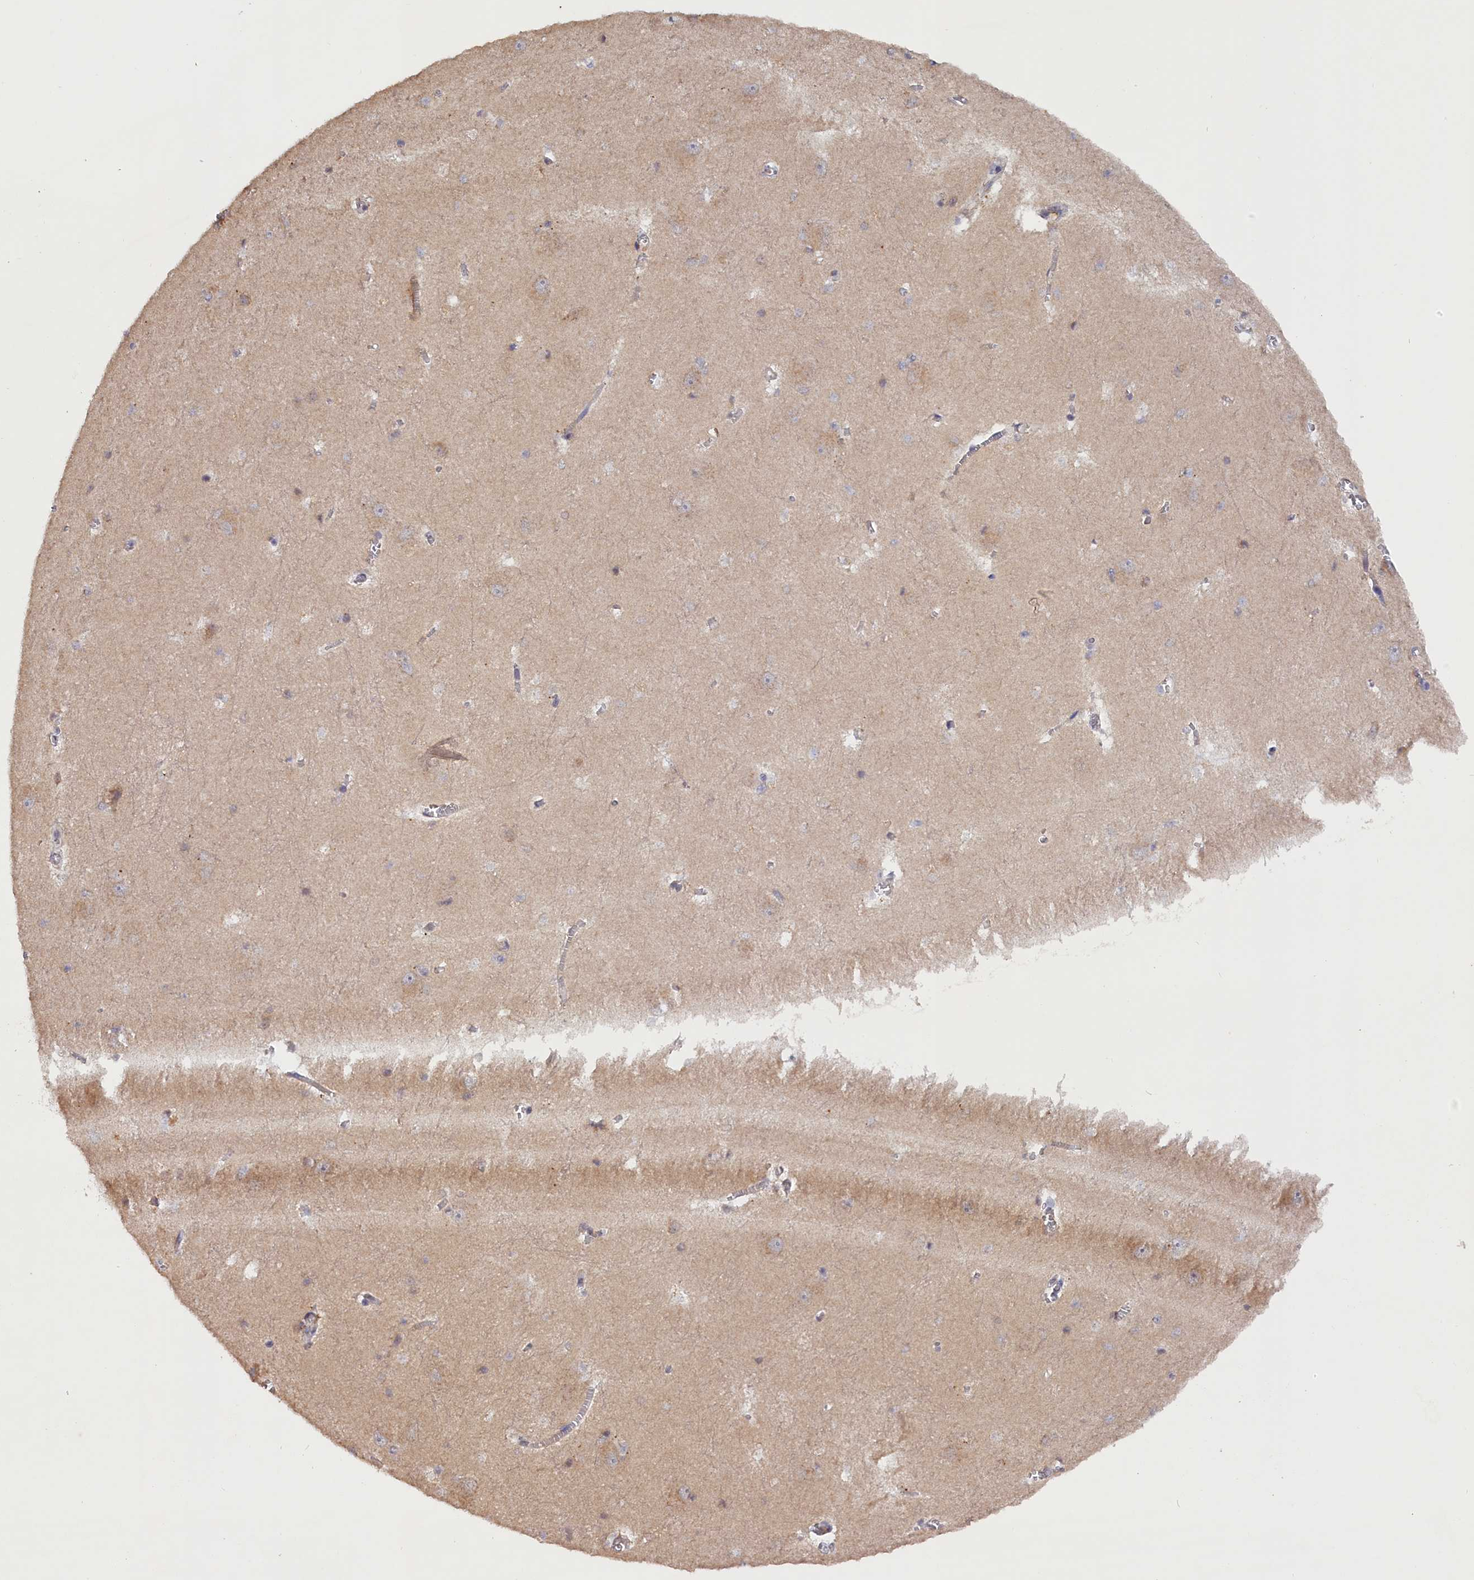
{"staining": {"intensity": "weak", "quantity": "<25%", "location": "cytoplasmic/membranous"}, "tissue": "caudate", "cell_type": "Glial cells", "image_type": "normal", "snomed": [{"axis": "morphology", "description": "Normal tissue, NOS"}, {"axis": "topography", "description": "Lateral ventricle wall"}], "caption": "IHC histopathology image of unremarkable caudate stained for a protein (brown), which exhibits no positivity in glial cells.", "gene": "TANGO6", "patient": {"sex": "male", "age": 37}}